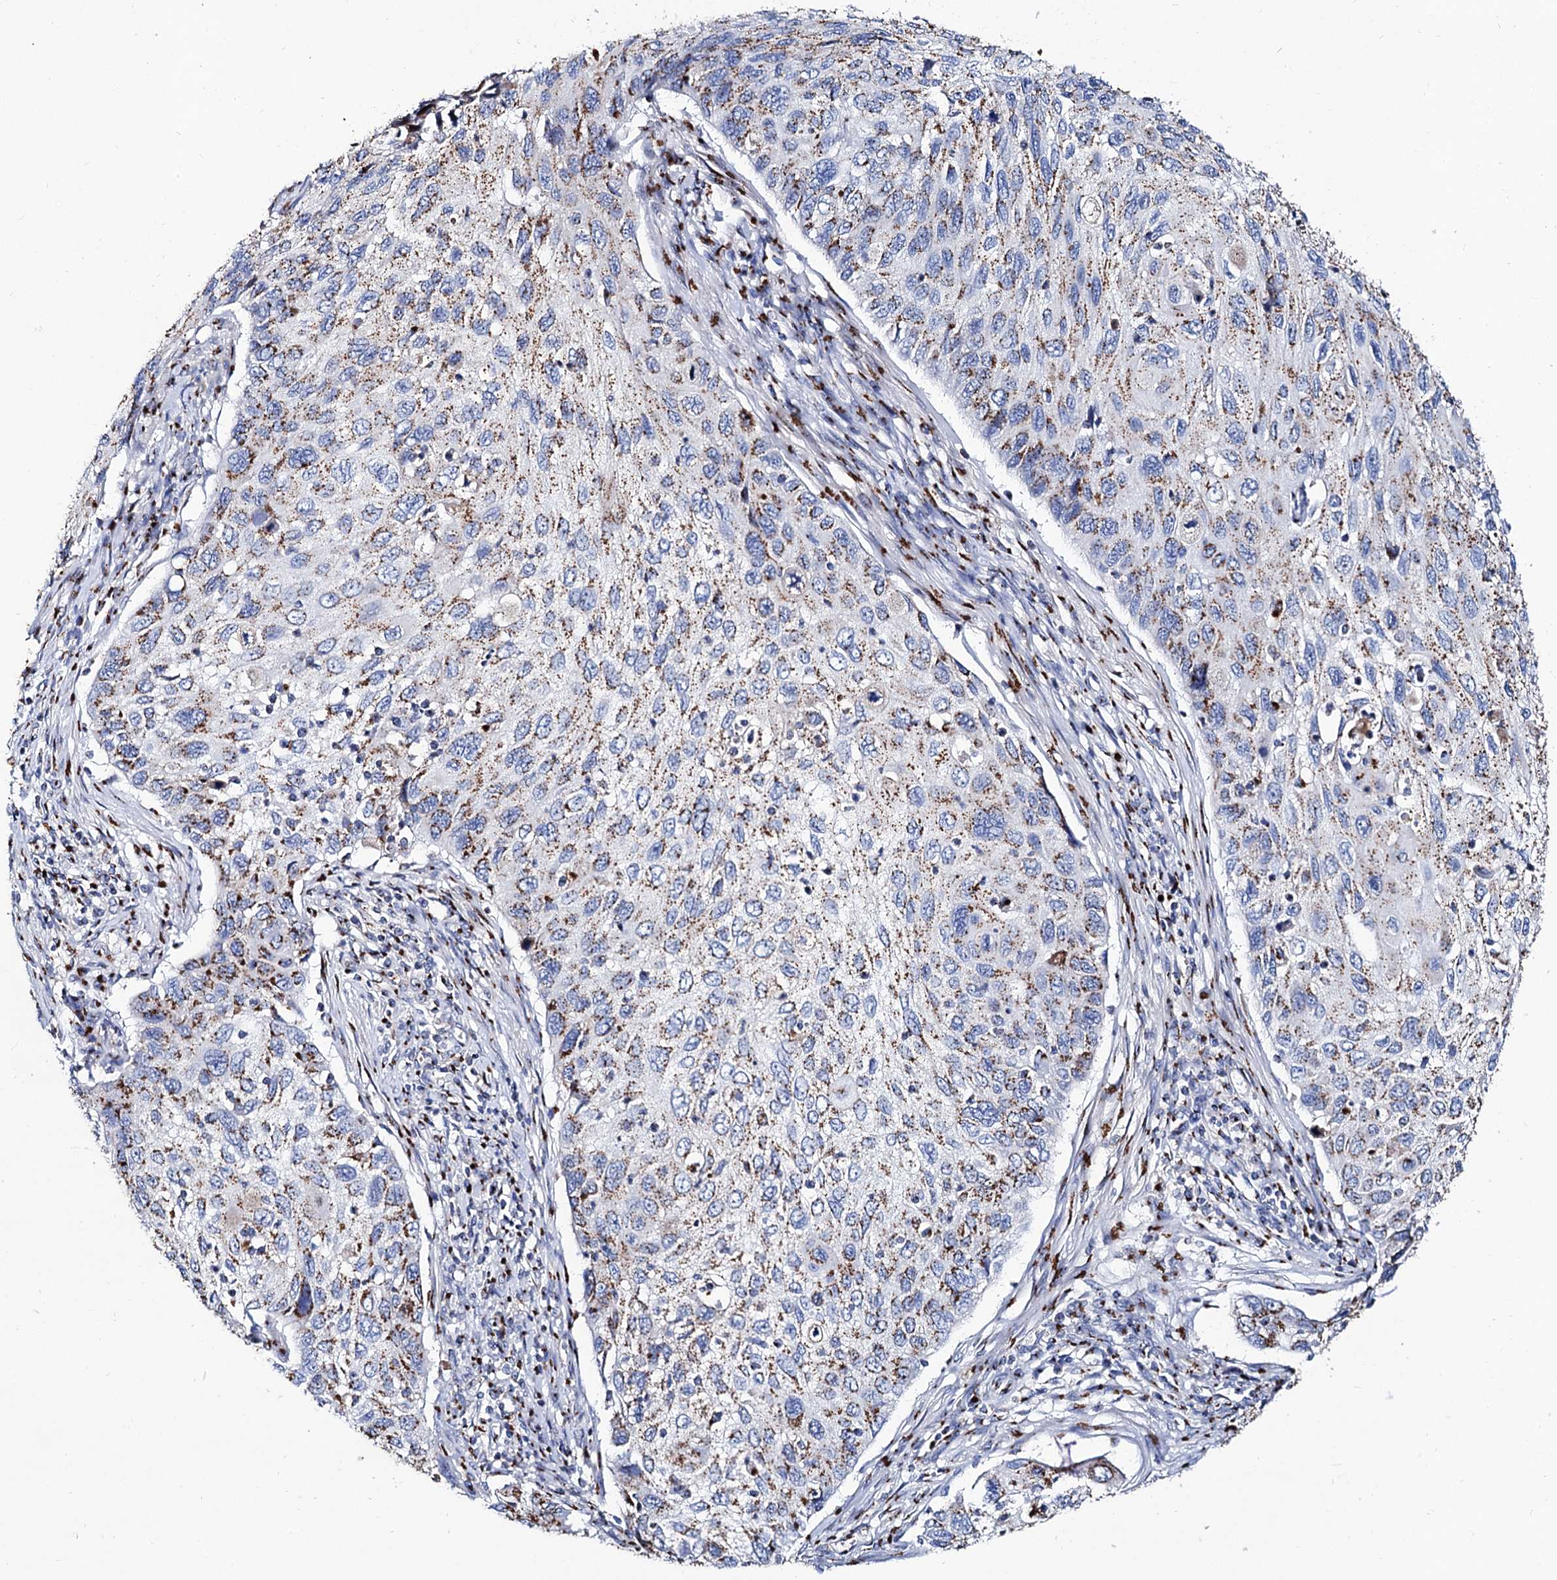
{"staining": {"intensity": "moderate", "quantity": ">75%", "location": "cytoplasmic/membranous"}, "tissue": "cervical cancer", "cell_type": "Tumor cells", "image_type": "cancer", "snomed": [{"axis": "morphology", "description": "Squamous cell carcinoma, NOS"}, {"axis": "topography", "description": "Cervix"}], "caption": "The histopathology image displays immunohistochemical staining of cervical squamous cell carcinoma. There is moderate cytoplasmic/membranous expression is seen in approximately >75% of tumor cells.", "gene": "TM9SF3", "patient": {"sex": "female", "age": 70}}